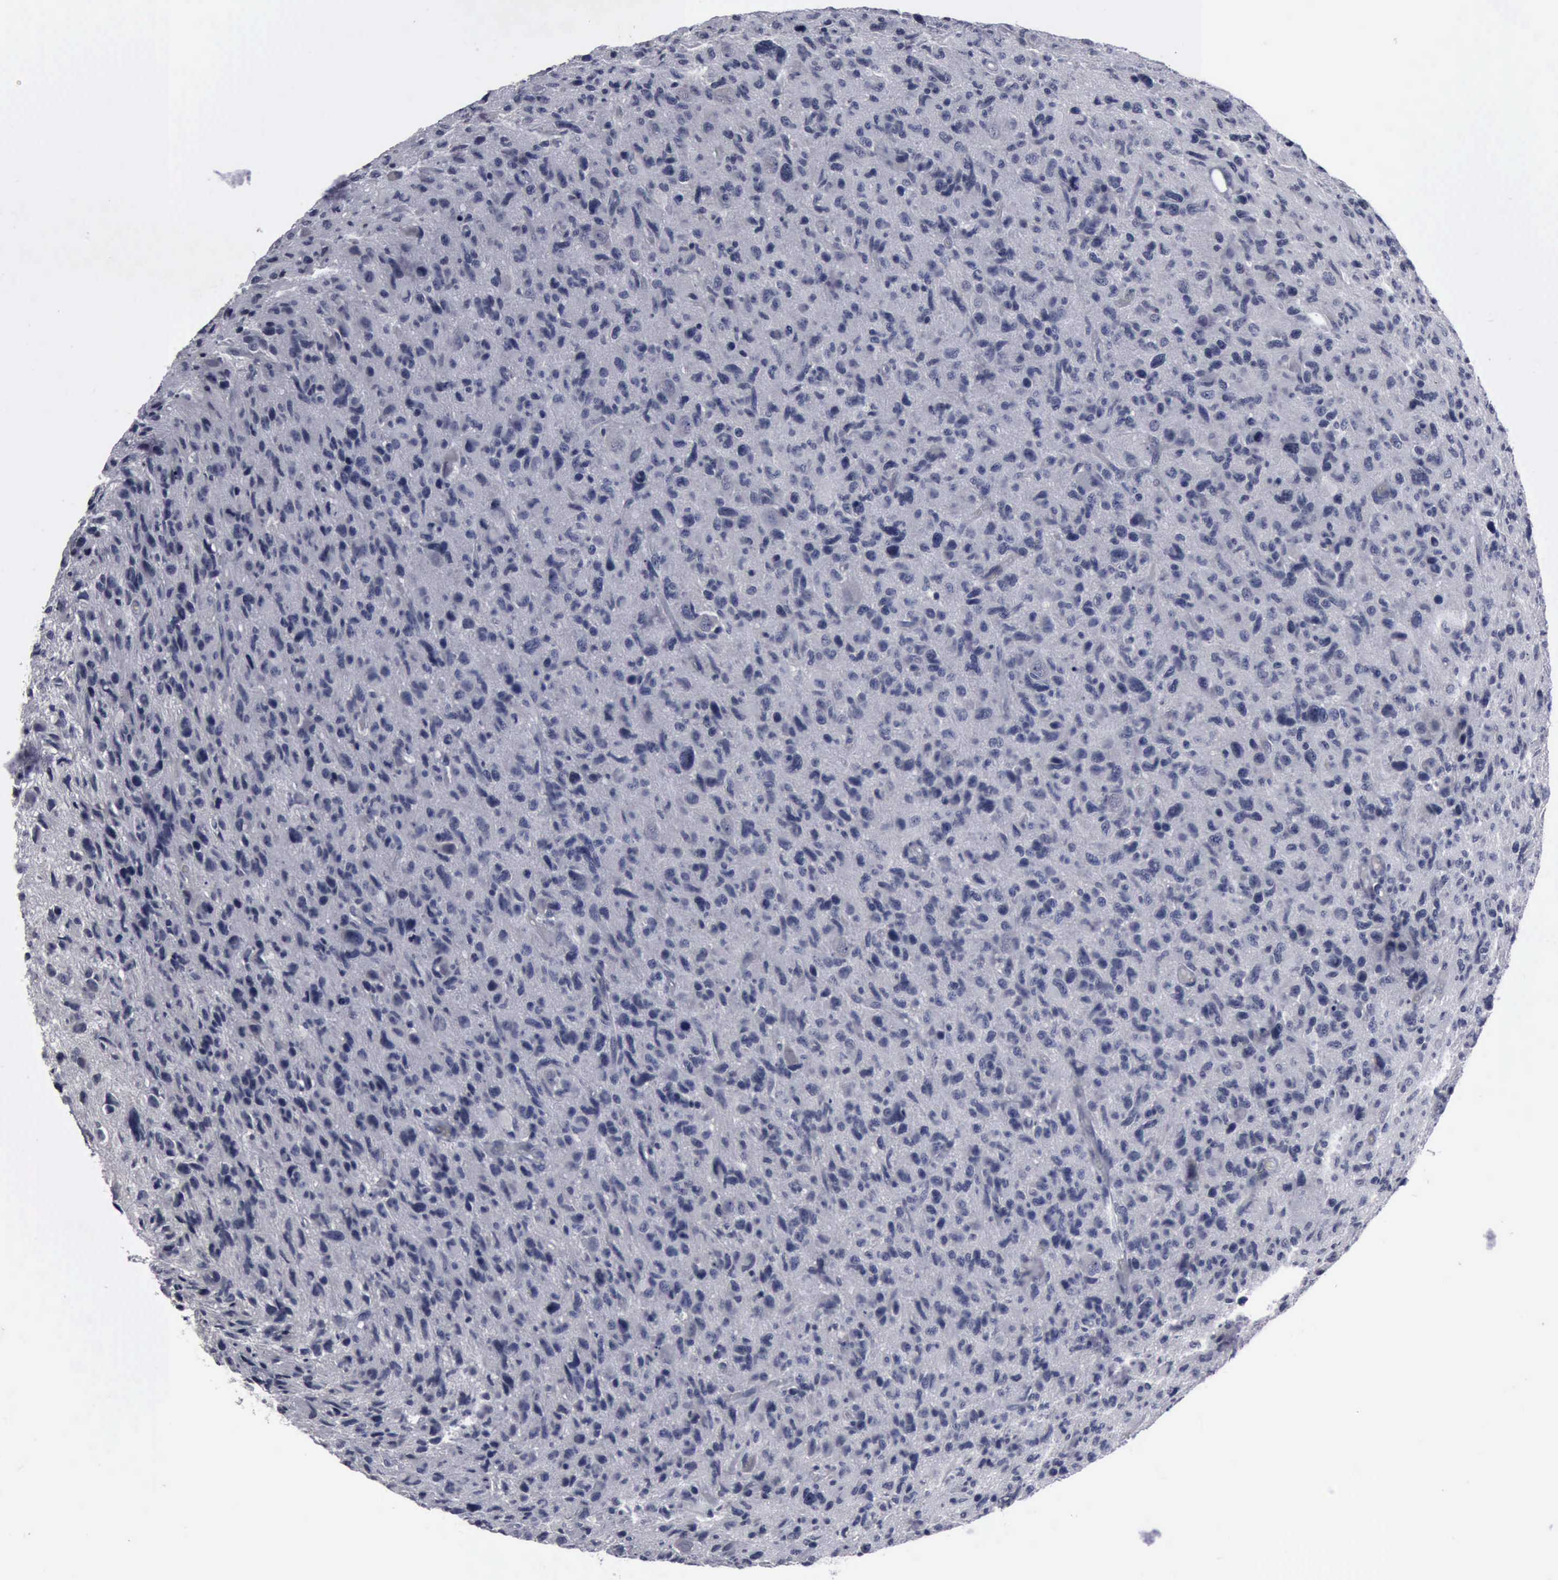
{"staining": {"intensity": "negative", "quantity": "none", "location": "none"}, "tissue": "glioma", "cell_type": "Tumor cells", "image_type": "cancer", "snomed": [{"axis": "morphology", "description": "Glioma, malignant, High grade"}, {"axis": "topography", "description": "Brain"}], "caption": "Protein analysis of glioma displays no significant positivity in tumor cells.", "gene": "MYO18B", "patient": {"sex": "female", "age": 60}}